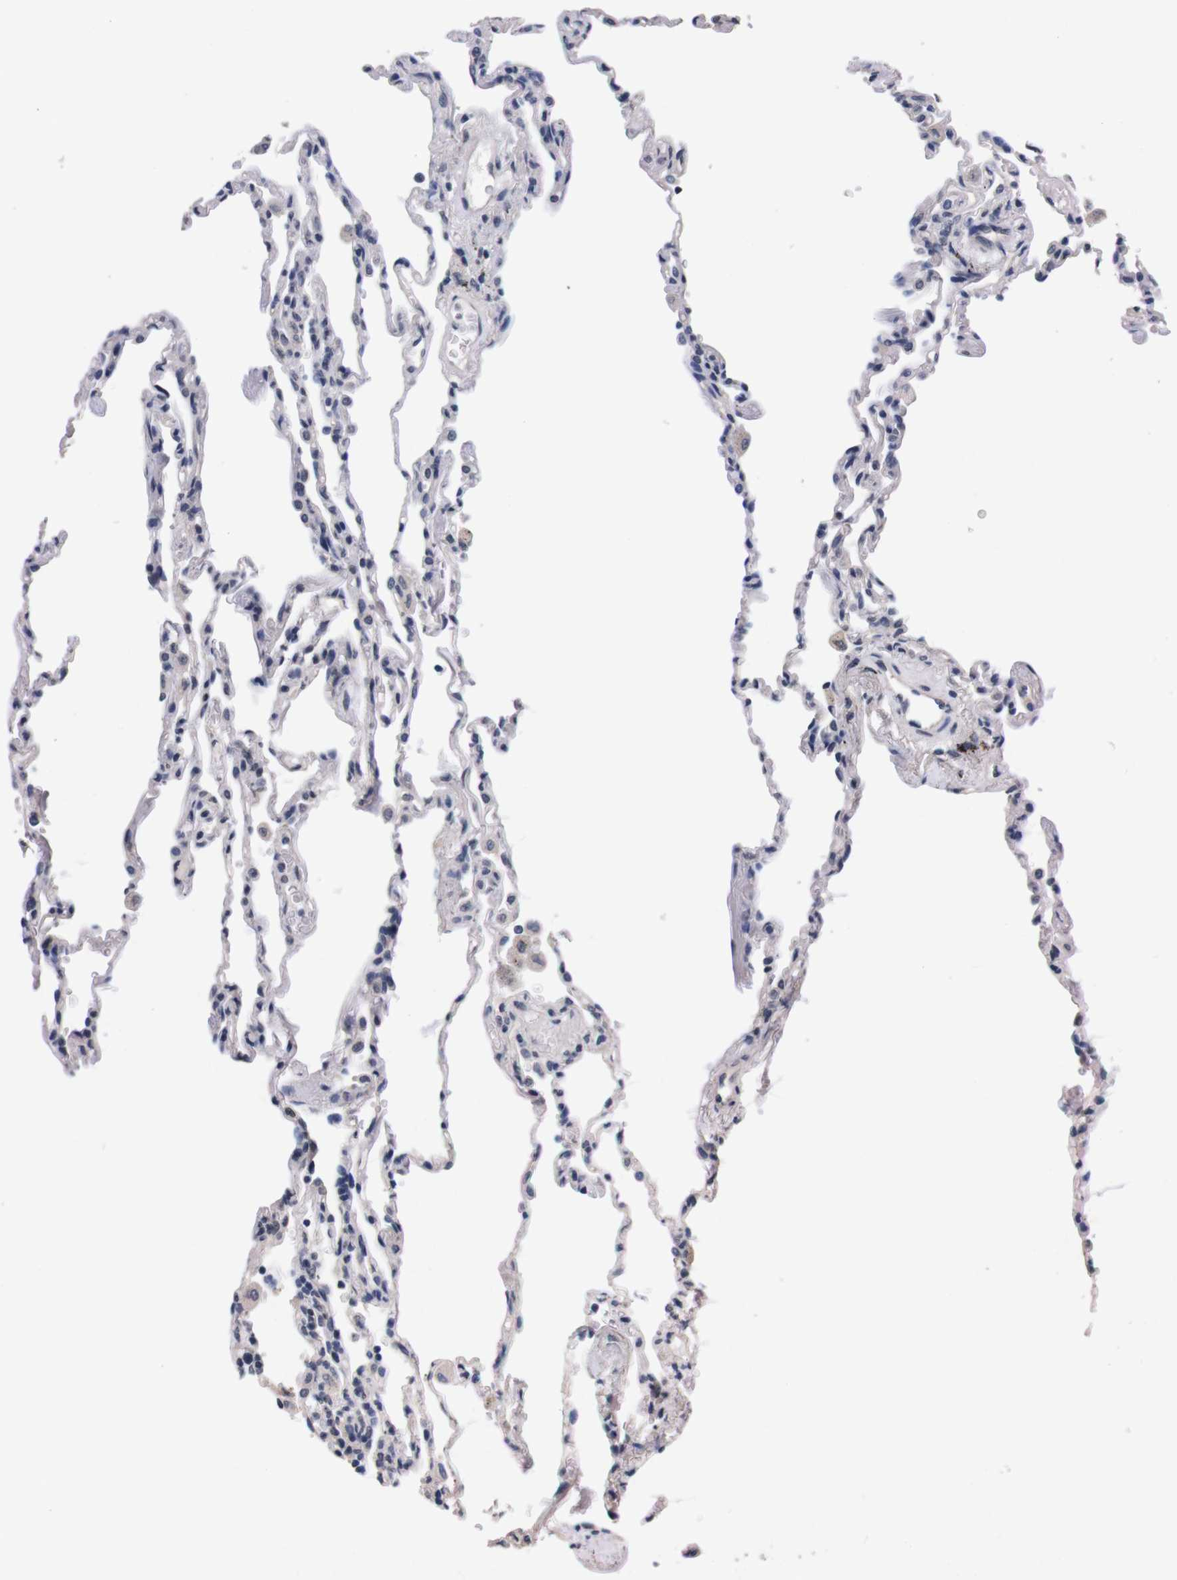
{"staining": {"intensity": "negative", "quantity": "none", "location": "none"}, "tissue": "lung", "cell_type": "Alveolar cells", "image_type": "normal", "snomed": [{"axis": "morphology", "description": "Normal tissue, NOS"}, {"axis": "topography", "description": "Lung"}], "caption": "The image shows no significant expression in alveolar cells of lung. (DAB immunohistochemistry visualized using brightfield microscopy, high magnification).", "gene": "TNFRSF21", "patient": {"sex": "male", "age": 59}}